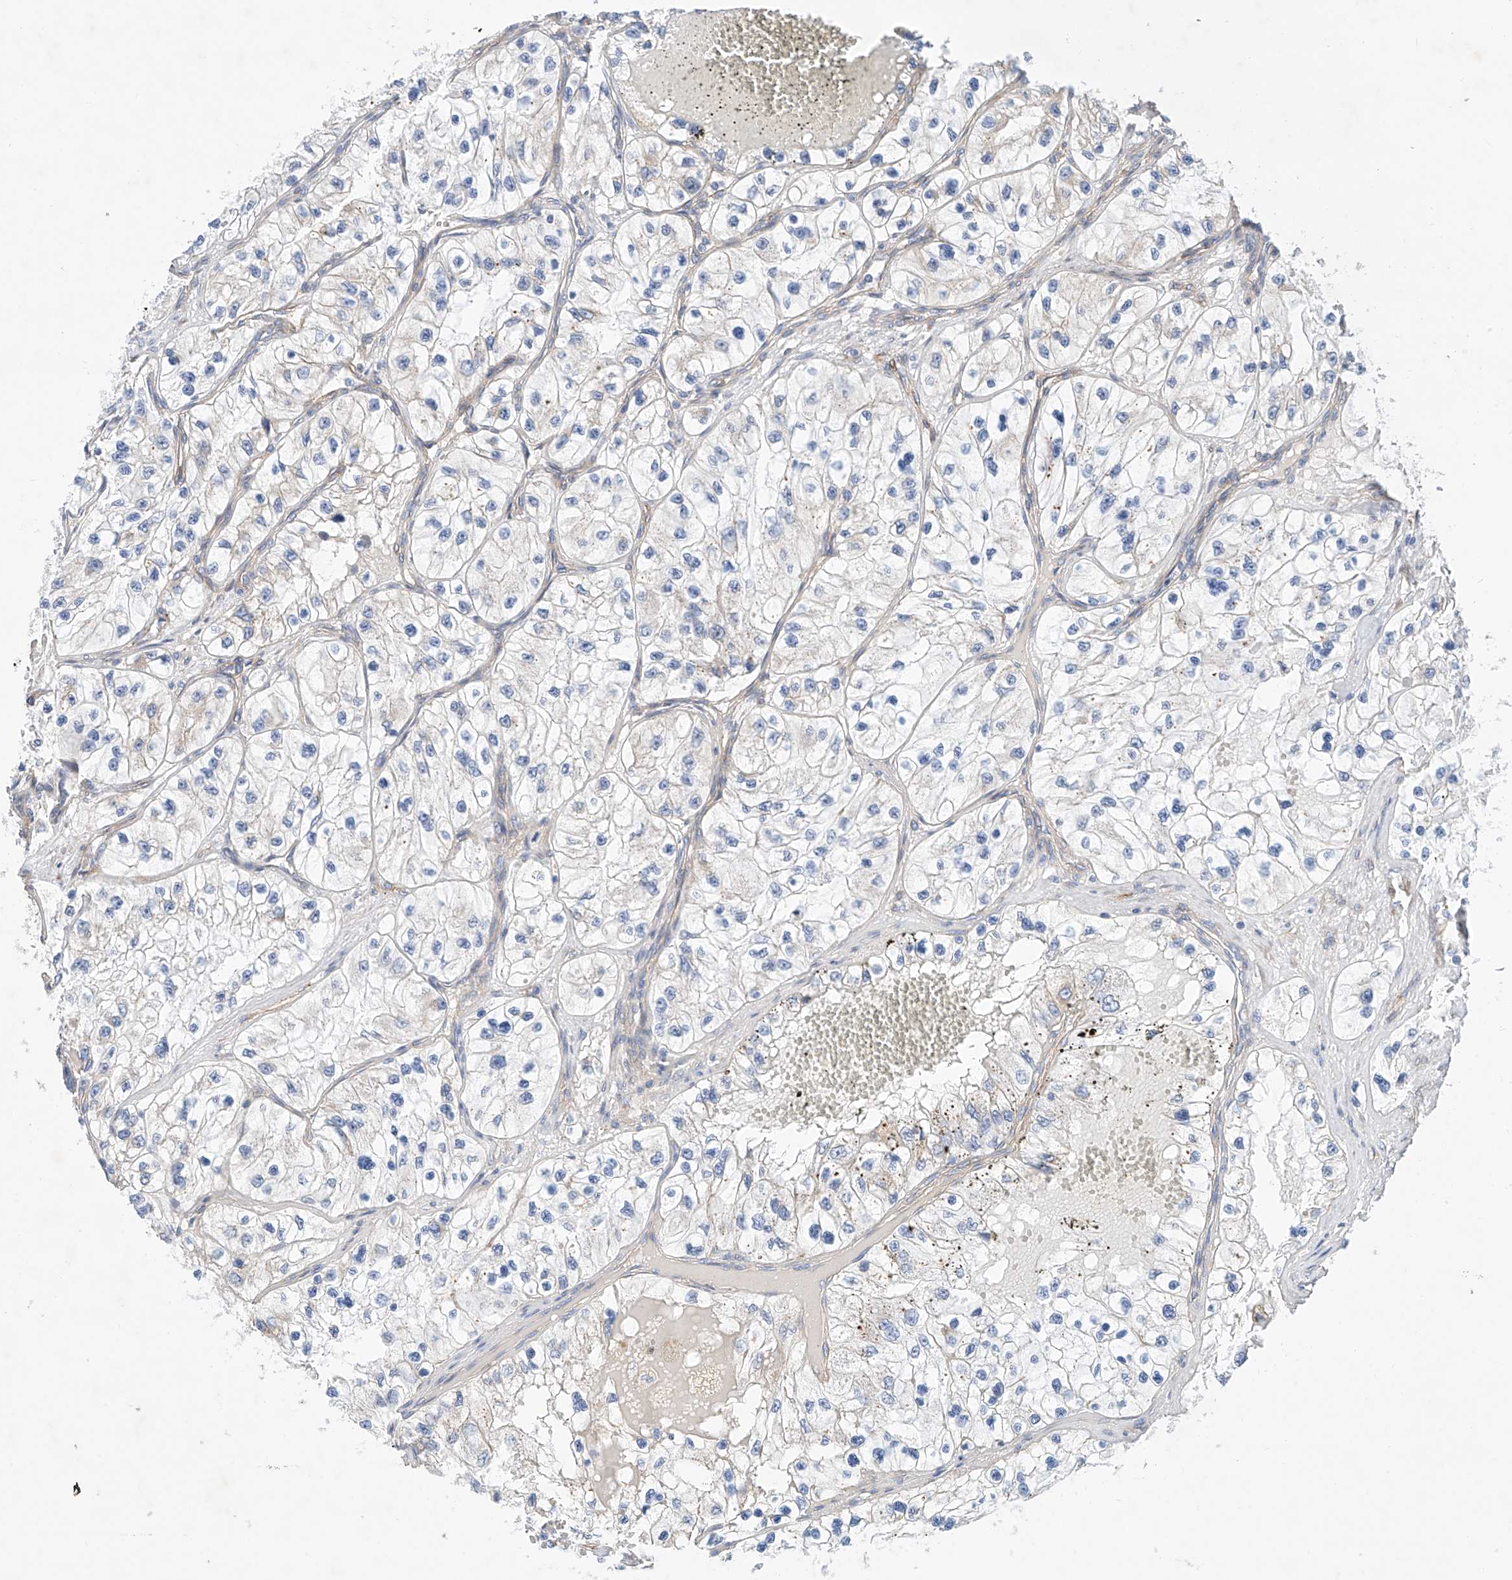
{"staining": {"intensity": "negative", "quantity": "none", "location": "none"}, "tissue": "renal cancer", "cell_type": "Tumor cells", "image_type": "cancer", "snomed": [{"axis": "morphology", "description": "Adenocarcinoma, NOS"}, {"axis": "topography", "description": "Kidney"}], "caption": "Immunohistochemical staining of renal cancer (adenocarcinoma) exhibits no significant expression in tumor cells.", "gene": "SBSPON", "patient": {"sex": "female", "age": 57}}